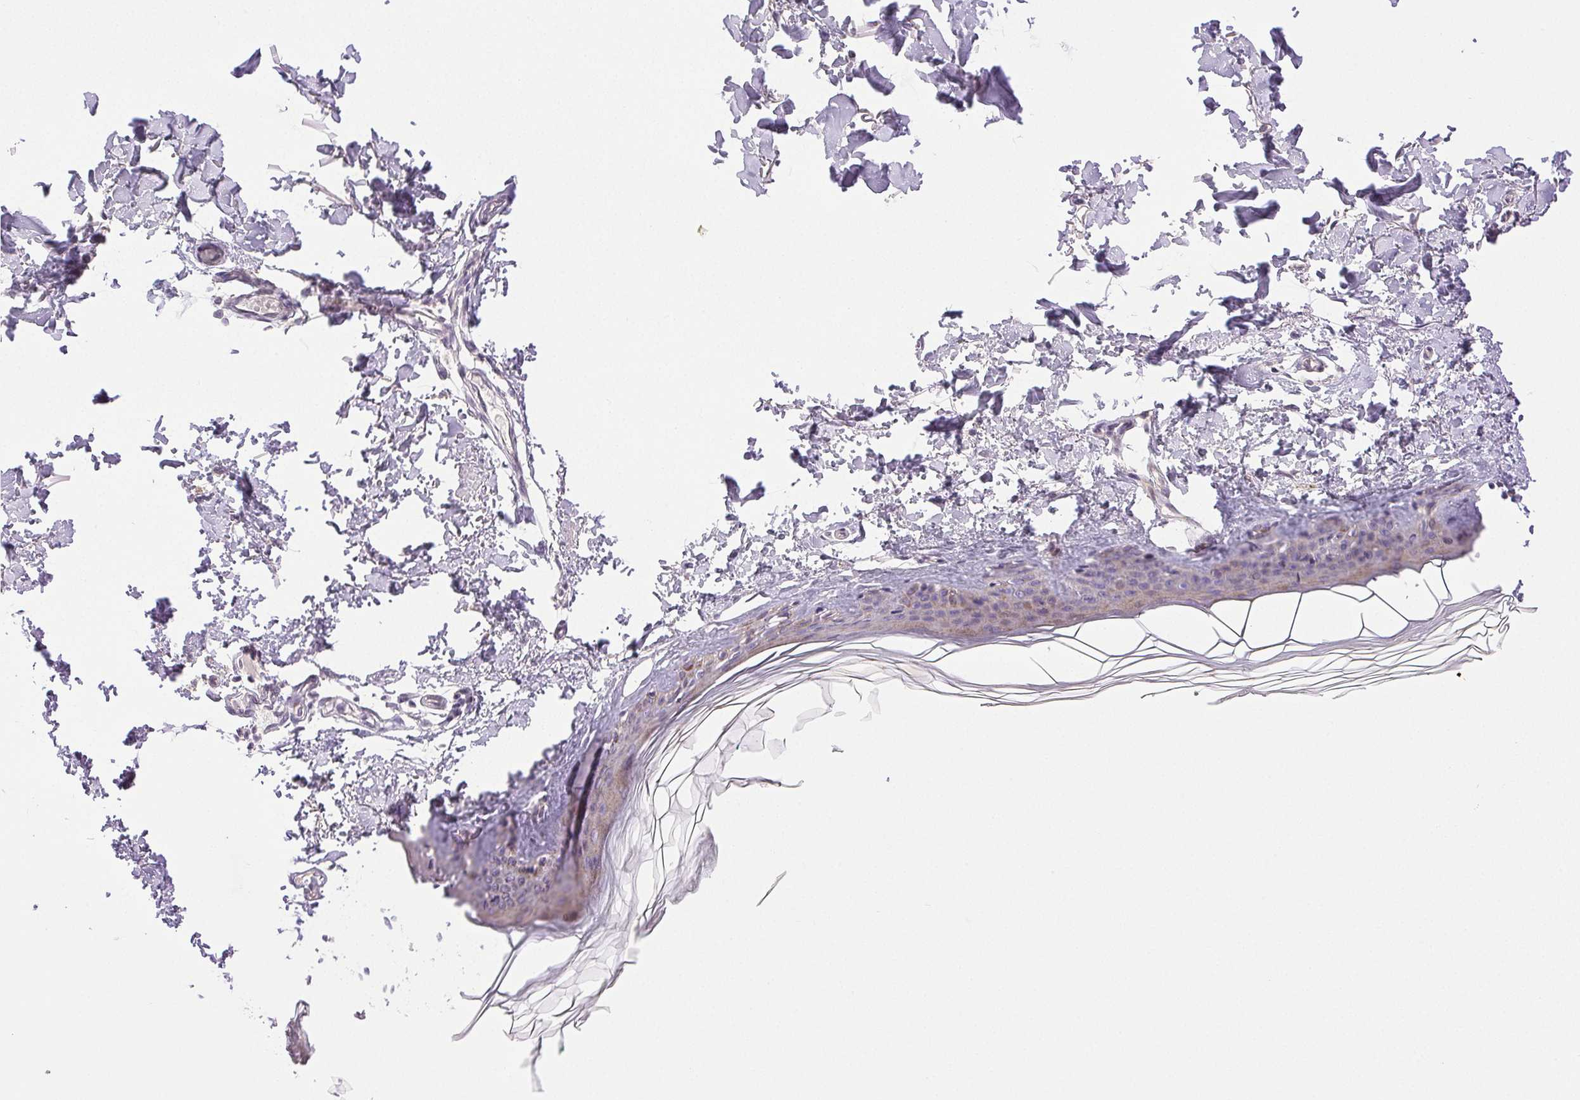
{"staining": {"intensity": "negative", "quantity": "none", "location": "none"}, "tissue": "skin", "cell_type": "Fibroblasts", "image_type": "normal", "snomed": [{"axis": "morphology", "description": "Normal tissue, NOS"}, {"axis": "topography", "description": "Skin"}, {"axis": "topography", "description": "Peripheral nerve tissue"}], "caption": "High magnification brightfield microscopy of benign skin stained with DAB (brown) and counterstained with hematoxylin (blue): fibroblasts show no significant staining.", "gene": "PLCB1", "patient": {"sex": "female", "age": 45}}